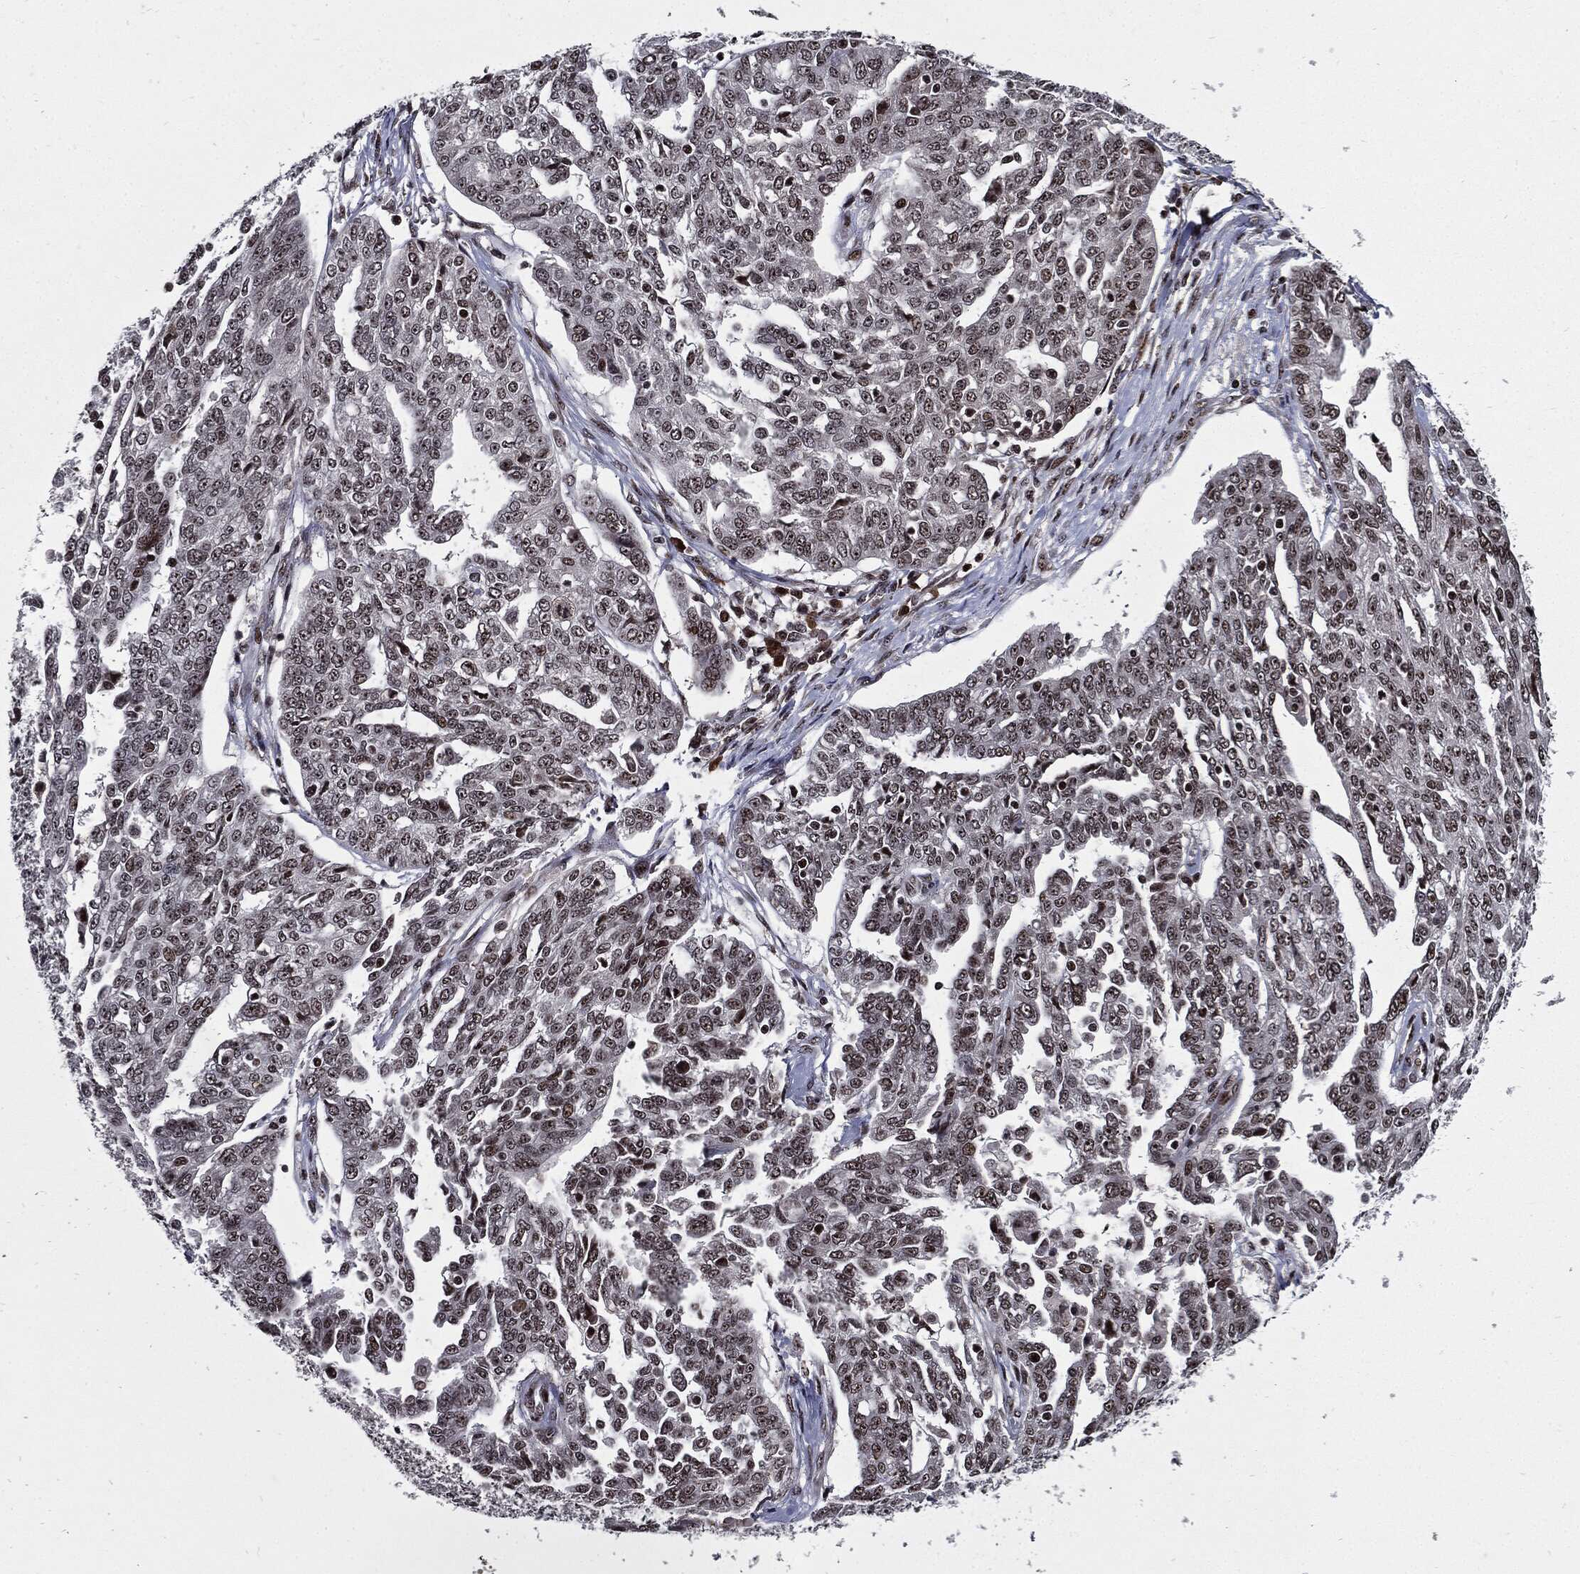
{"staining": {"intensity": "moderate", "quantity": "<25%", "location": "nuclear"}, "tissue": "ovarian cancer", "cell_type": "Tumor cells", "image_type": "cancer", "snomed": [{"axis": "morphology", "description": "Cystadenocarcinoma, serous, NOS"}, {"axis": "topography", "description": "Ovary"}], "caption": "Serous cystadenocarcinoma (ovarian) stained with DAB immunohistochemistry reveals low levels of moderate nuclear positivity in about <25% of tumor cells.", "gene": "ZFP91", "patient": {"sex": "female", "age": 67}}